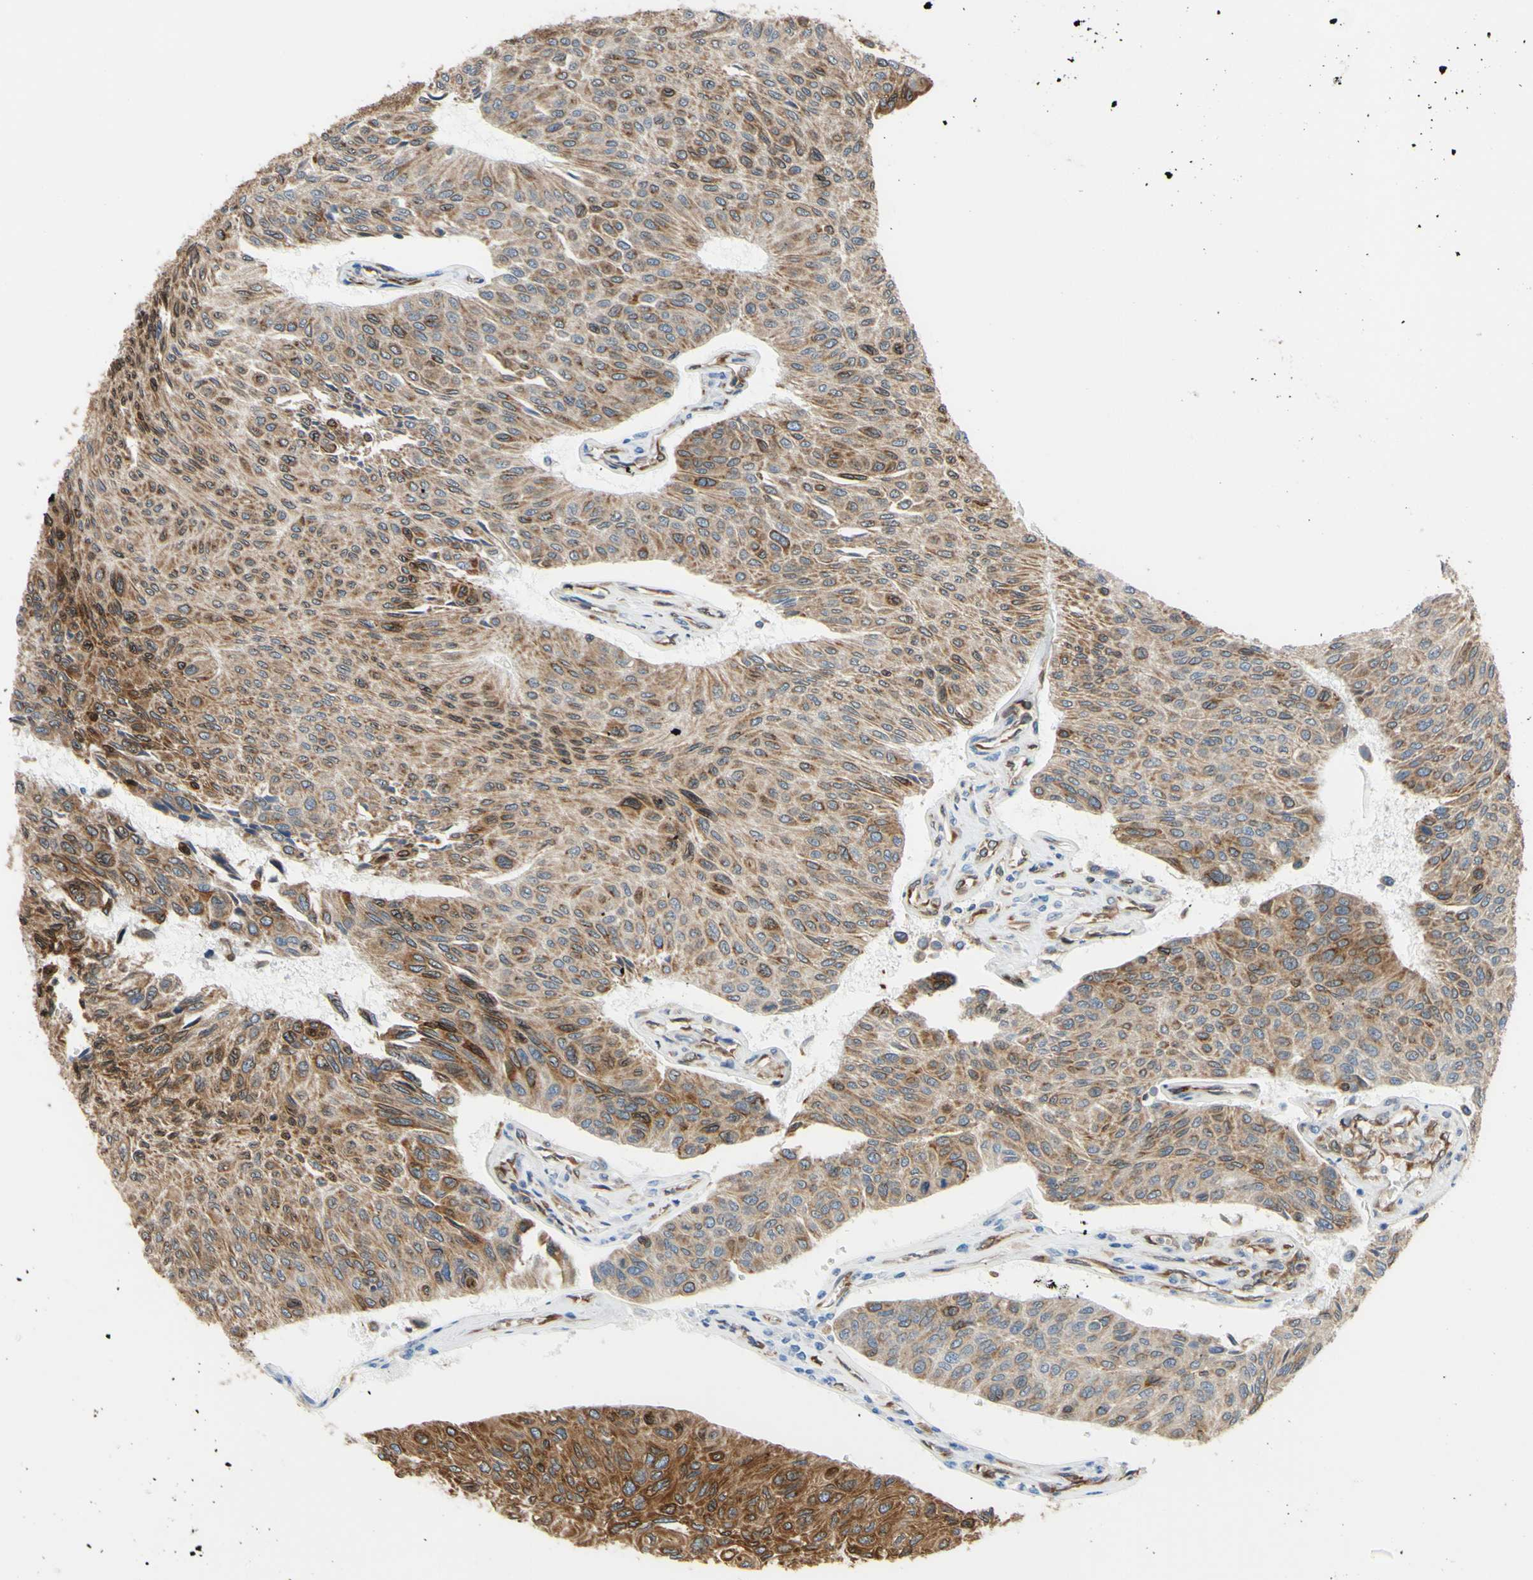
{"staining": {"intensity": "moderate", "quantity": ">75%", "location": "cytoplasmic/membranous"}, "tissue": "urothelial cancer", "cell_type": "Tumor cells", "image_type": "cancer", "snomed": [{"axis": "morphology", "description": "Urothelial carcinoma, High grade"}, {"axis": "topography", "description": "Urinary bladder"}], "caption": "Tumor cells reveal moderate cytoplasmic/membranous expression in about >75% of cells in urothelial carcinoma (high-grade).", "gene": "MGST2", "patient": {"sex": "male", "age": 66}}